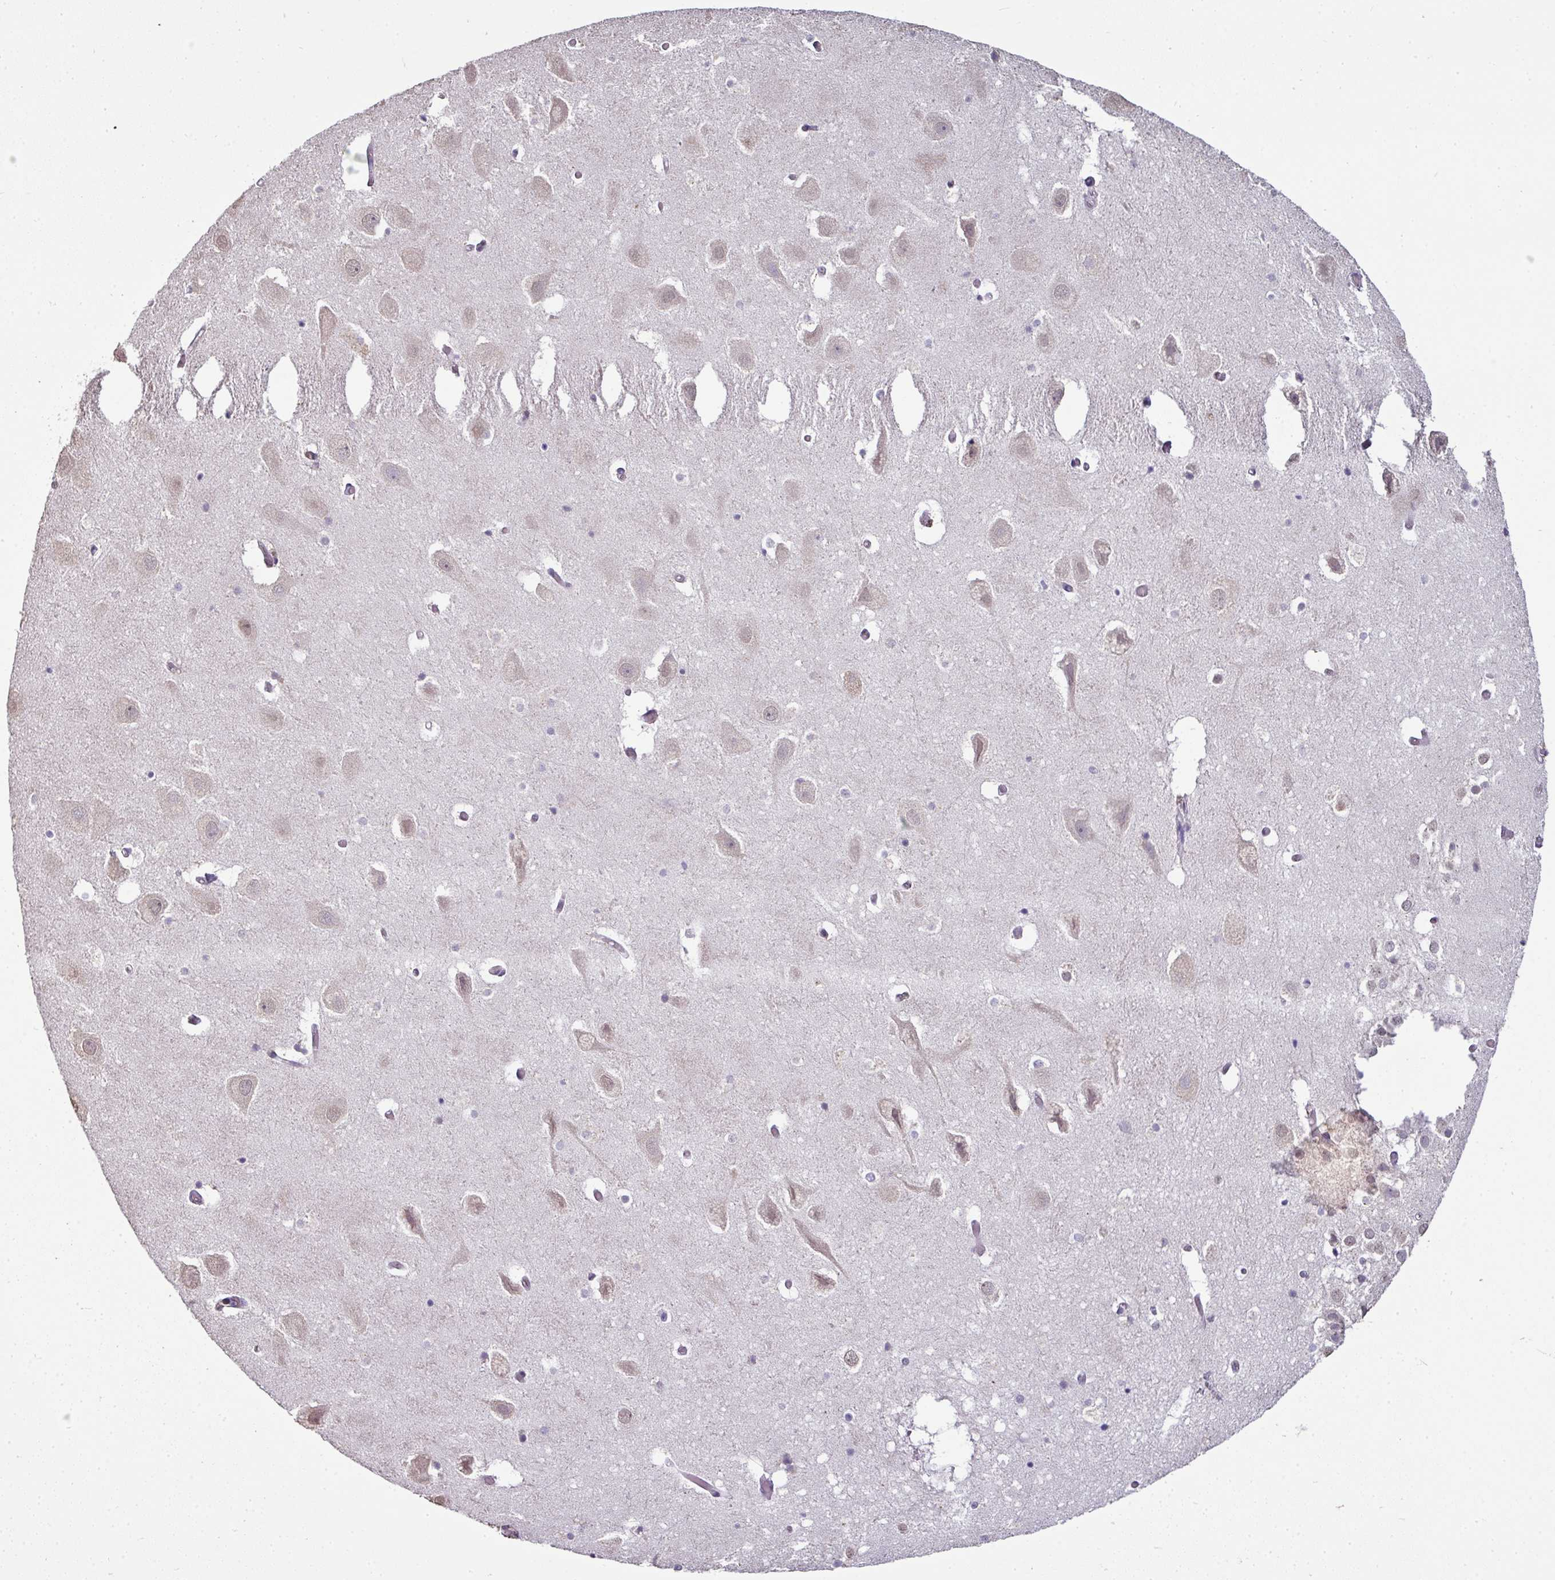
{"staining": {"intensity": "negative", "quantity": "none", "location": "none"}, "tissue": "hippocampus", "cell_type": "Glial cells", "image_type": "normal", "snomed": [{"axis": "morphology", "description": "Normal tissue, NOS"}, {"axis": "topography", "description": "Hippocampus"}], "caption": "Immunohistochemical staining of normal hippocampus demonstrates no significant positivity in glial cells.", "gene": "JPH2", "patient": {"sex": "female", "age": 52}}